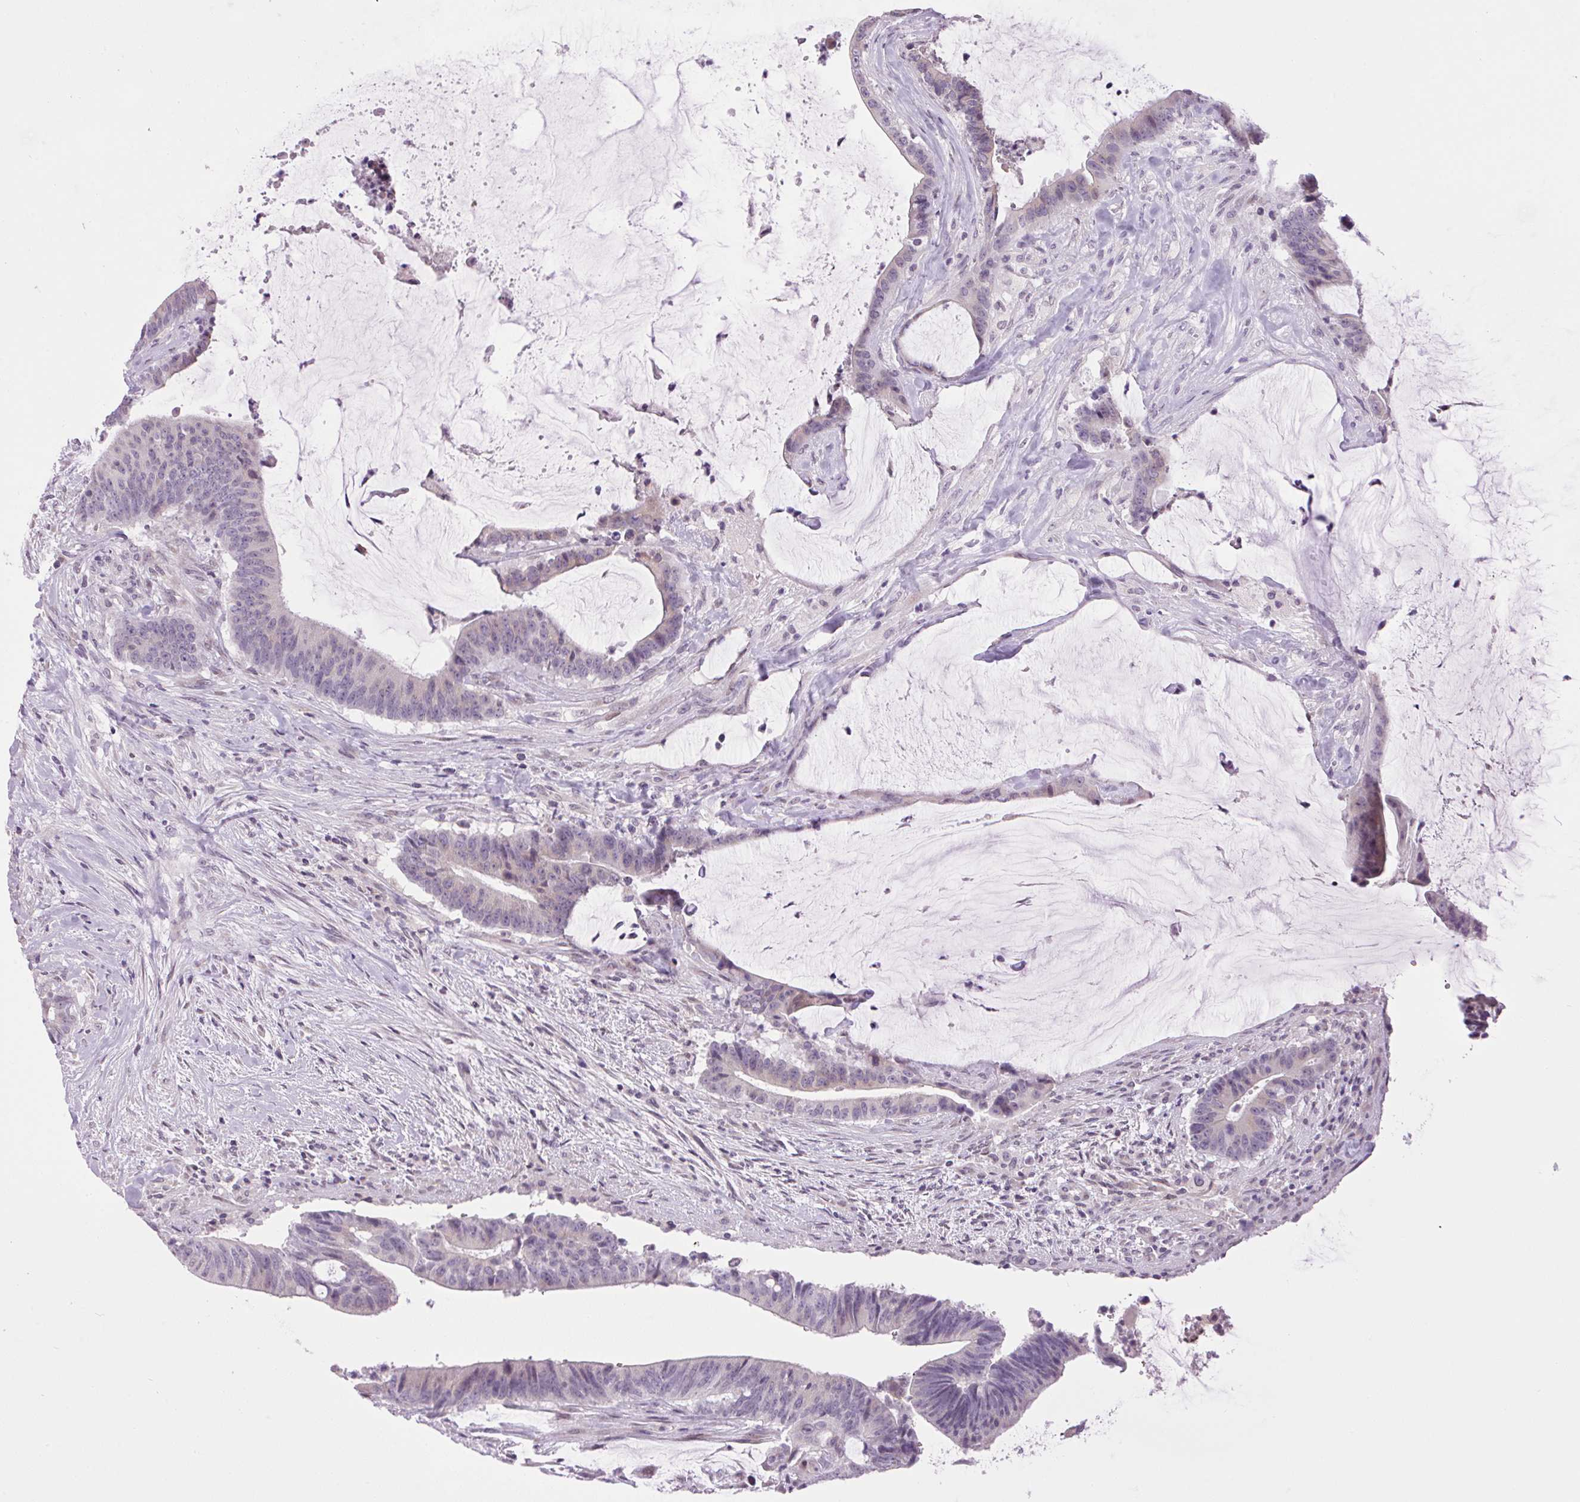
{"staining": {"intensity": "negative", "quantity": "none", "location": "none"}, "tissue": "colorectal cancer", "cell_type": "Tumor cells", "image_type": "cancer", "snomed": [{"axis": "morphology", "description": "Adenocarcinoma, NOS"}, {"axis": "topography", "description": "Colon"}], "caption": "Protein analysis of colorectal cancer (adenocarcinoma) reveals no significant expression in tumor cells.", "gene": "SMIM13", "patient": {"sex": "female", "age": 43}}